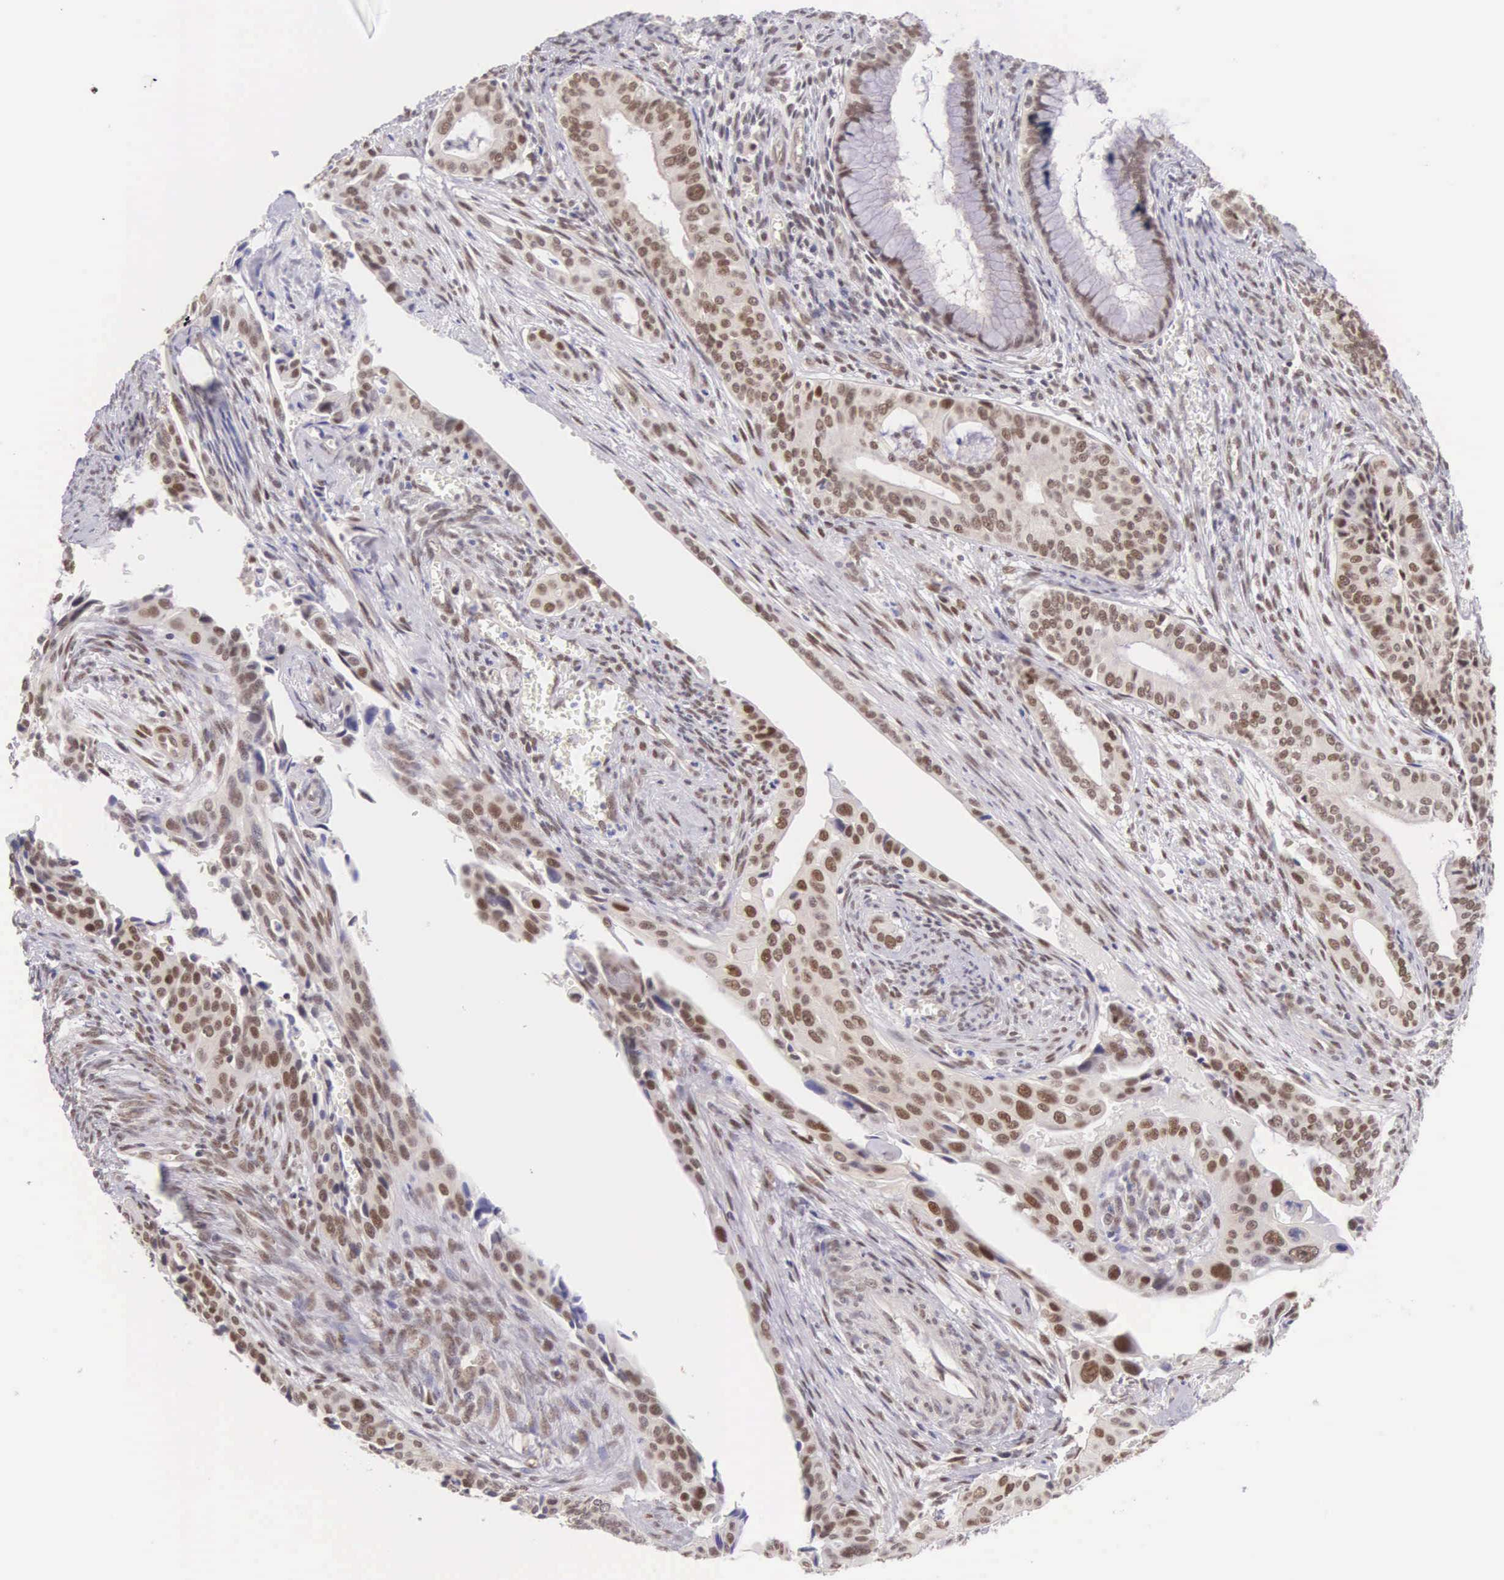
{"staining": {"intensity": "moderate", "quantity": ">75%", "location": "nuclear"}, "tissue": "cervical cancer", "cell_type": "Tumor cells", "image_type": "cancer", "snomed": [{"axis": "morphology", "description": "Squamous cell carcinoma, NOS"}, {"axis": "topography", "description": "Cervix"}], "caption": "Immunohistochemistry photomicrograph of neoplastic tissue: cervical cancer (squamous cell carcinoma) stained using immunohistochemistry (IHC) reveals medium levels of moderate protein expression localized specifically in the nuclear of tumor cells, appearing as a nuclear brown color.", "gene": "CCDC117", "patient": {"sex": "female", "age": 34}}